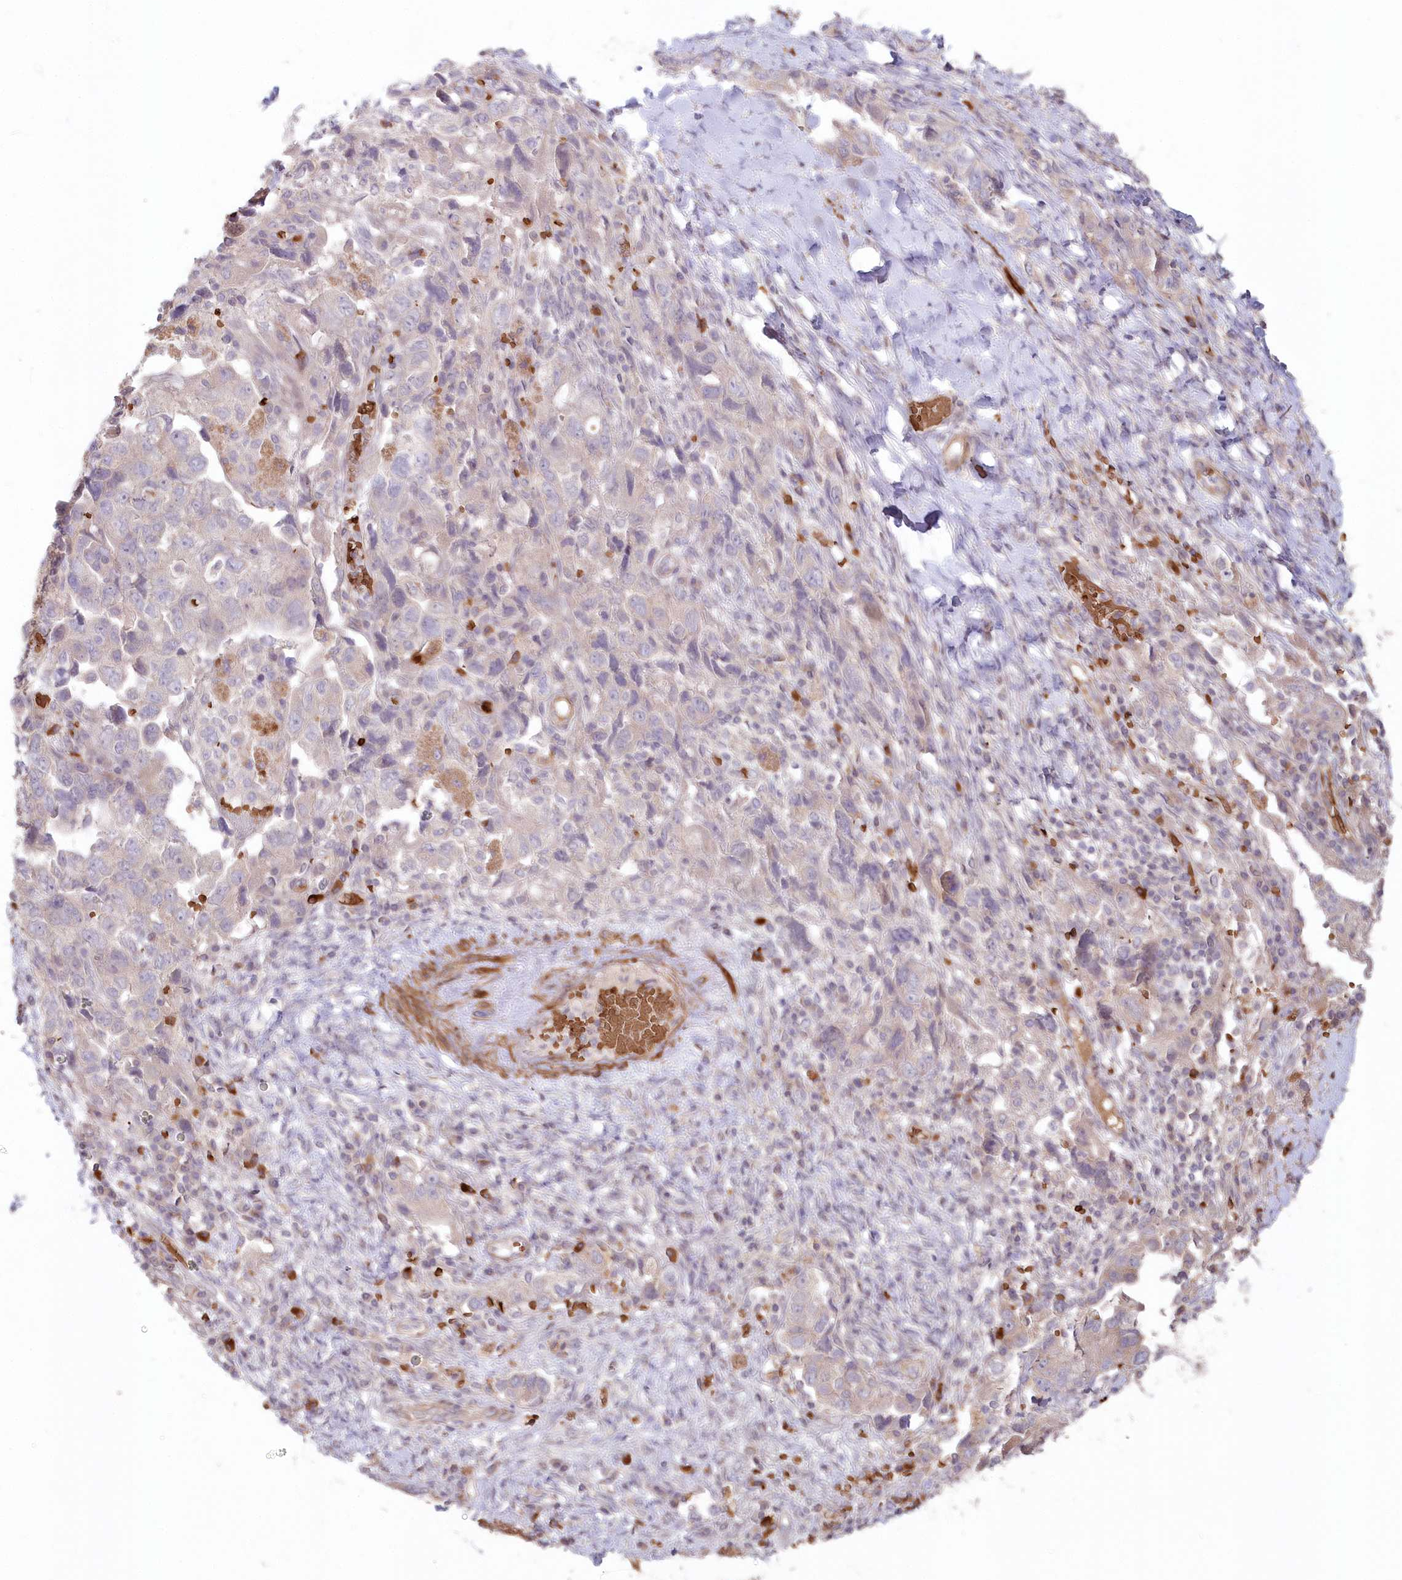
{"staining": {"intensity": "weak", "quantity": "<25%", "location": "cytoplasmic/membranous"}, "tissue": "ovarian cancer", "cell_type": "Tumor cells", "image_type": "cancer", "snomed": [{"axis": "morphology", "description": "Carcinoma, NOS"}, {"axis": "morphology", "description": "Cystadenocarcinoma, serous, NOS"}, {"axis": "topography", "description": "Ovary"}], "caption": "The immunohistochemistry image has no significant expression in tumor cells of ovarian cancer (carcinoma) tissue.", "gene": "SERINC1", "patient": {"sex": "female", "age": 69}}